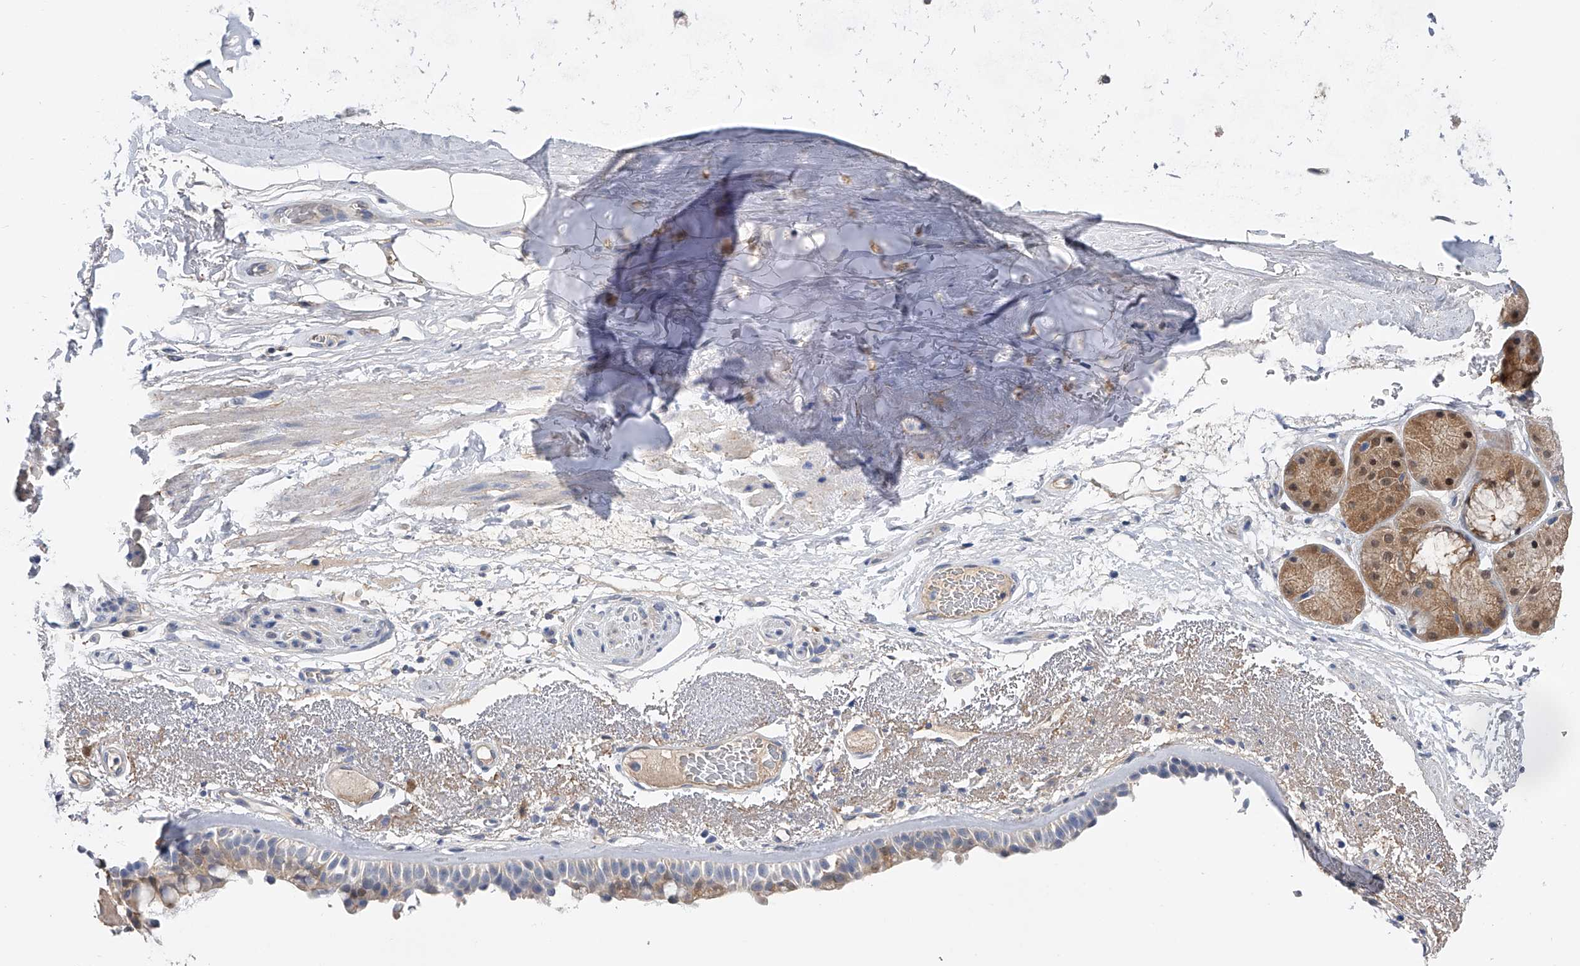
{"staining": {"intensity": "weak", "quantity": "<25%", "location": "cytoplasmic/membranous"}, "tissue": "bronchus", "cell_type": "Respiratory epithelial cells", "image_type": "normal", "snomed": [{"axis": "morphology", "description": "Normal tissue, NOS"}, {"axis": "morphology", "description": "Squamous cell carcinoma, NOS"}, {"axis": "topography", "description": "Lymph node"}, {"axis": "topography", "description": "Bronchus"}, {"axis": "topography", "description": "Lung"}], "caption": "Immunohistochemical staining of benign human bronchus displays no significant staining in respiratory epithelial cells.", "gene": "PGM3", "patient": {"sex": "male", "age": 66}}